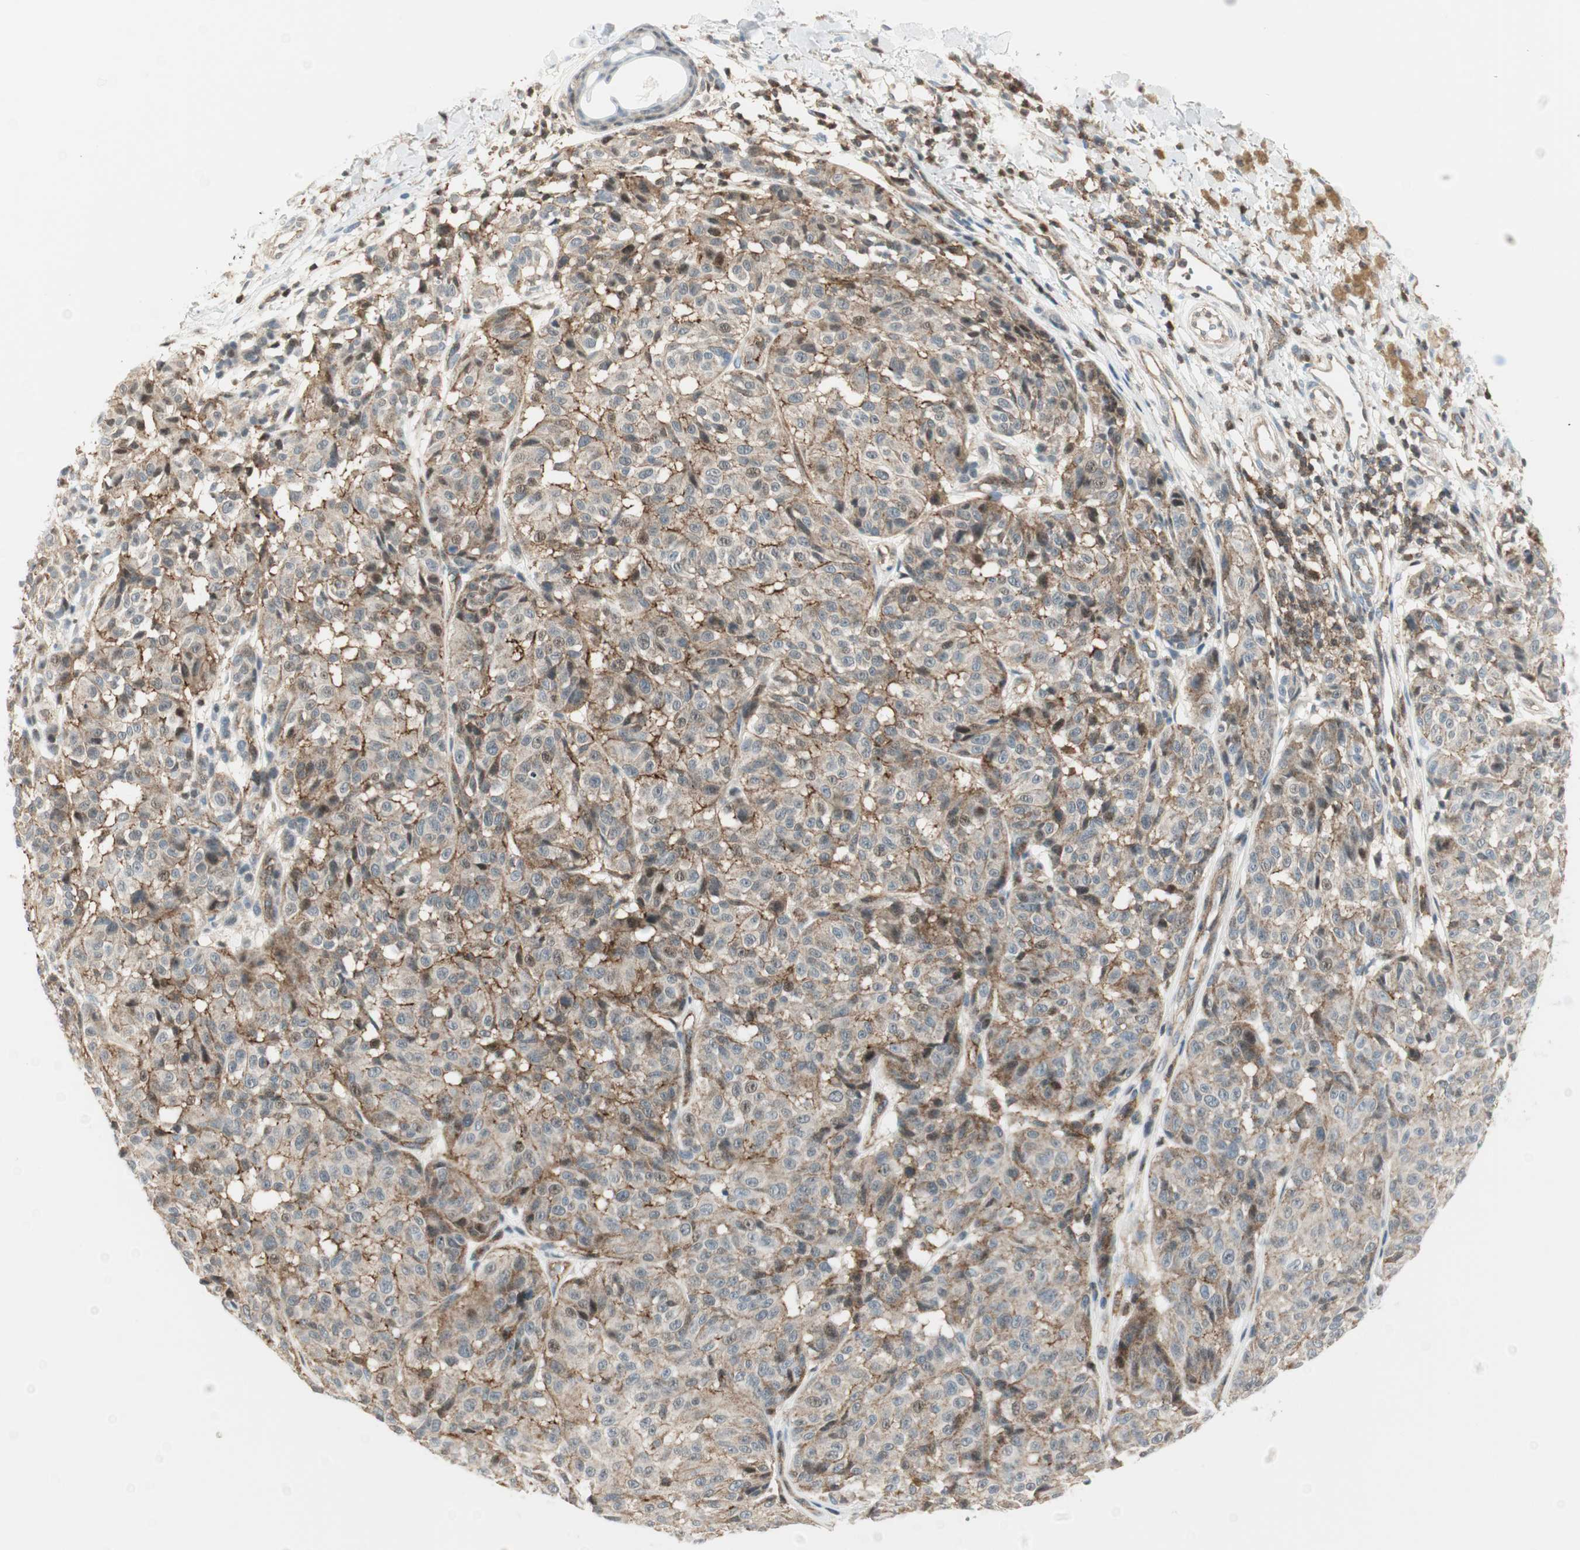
{"staining": {"intensity": "weak", "quantity": ">75%", "location": "cytoplasmic/membranous"}, "tissue": "melanoma", "cell_type": "Tumor cells", "image_type": "cancer", "snomed": [{"axis": "morphology", "description": "Malignant melanoma, NOS"}, {"axis": "topography", "description": "Skin"}], "caption": "An image of melanoma stained for a protein shows weak cytoplasmic/membranous brown staining in tumor cells. The staining is performed using DAB (3,3'-diaminobenzidine) brown chromogen to label protein expression. The nuclei are counter-stained blue using hematoxylin.", "gene": "PPP1CA", "patient": {"sex": "female", "age": 46}}